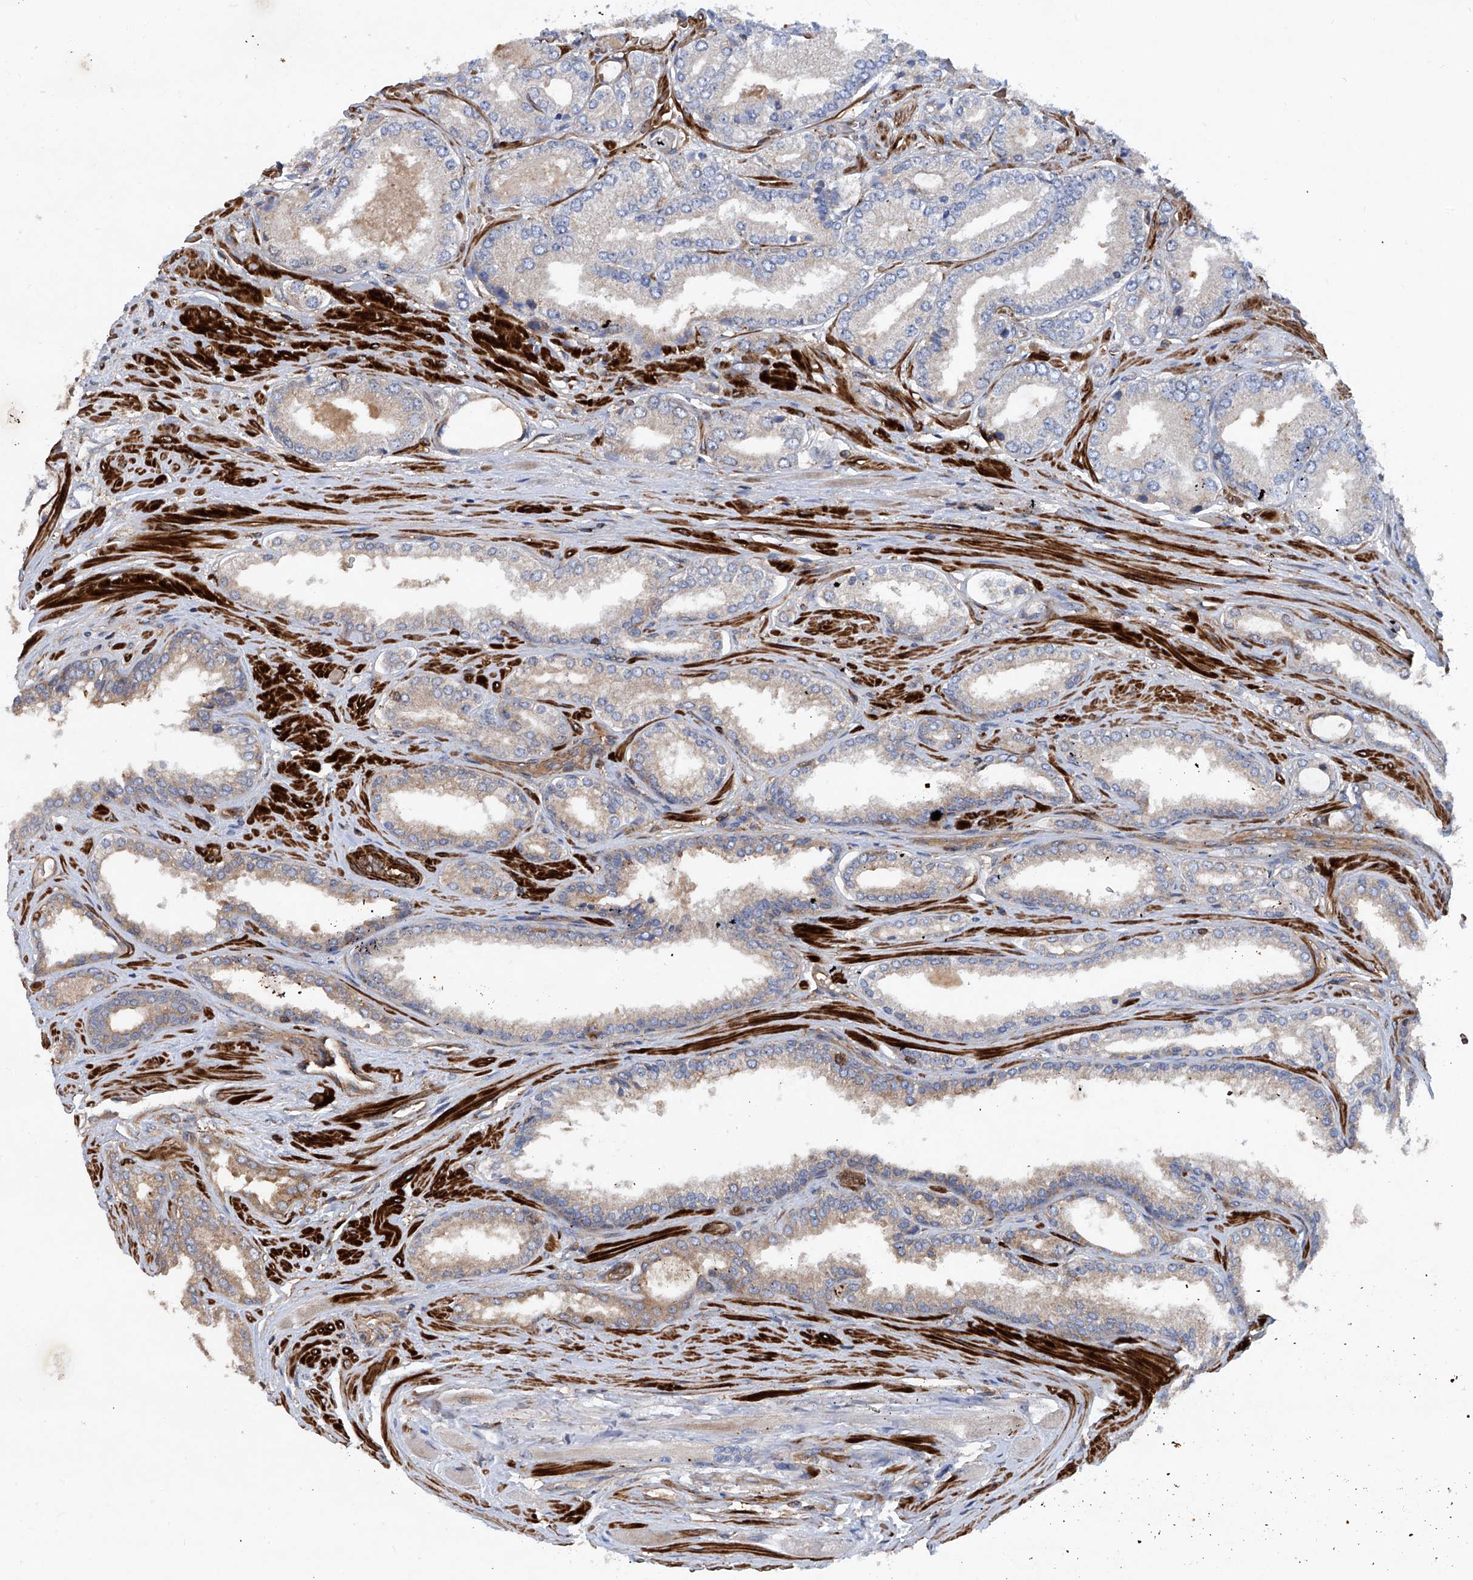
{"staining": {"intensity": "weak", "quantity": "<25%", "location": "cytoplasmic/membranous"}, "tissue": "prostate cancer", "cell_type": "Tumor cells", "image_type": "cancer", "snomed": [{"axis": "morphology", "description": "Adenocarcinoma, Low grade"}, {"axis": "topography", "description": "Prostate"}], "caption": "Immunohistochemistry histopathology image of human prostate low-grade adenocarcinoma stained for a protein (brown), which displays no staining in tumor cells.", "gene": "NT5C3A", "patient": {"sex": "male", "age": 62}}